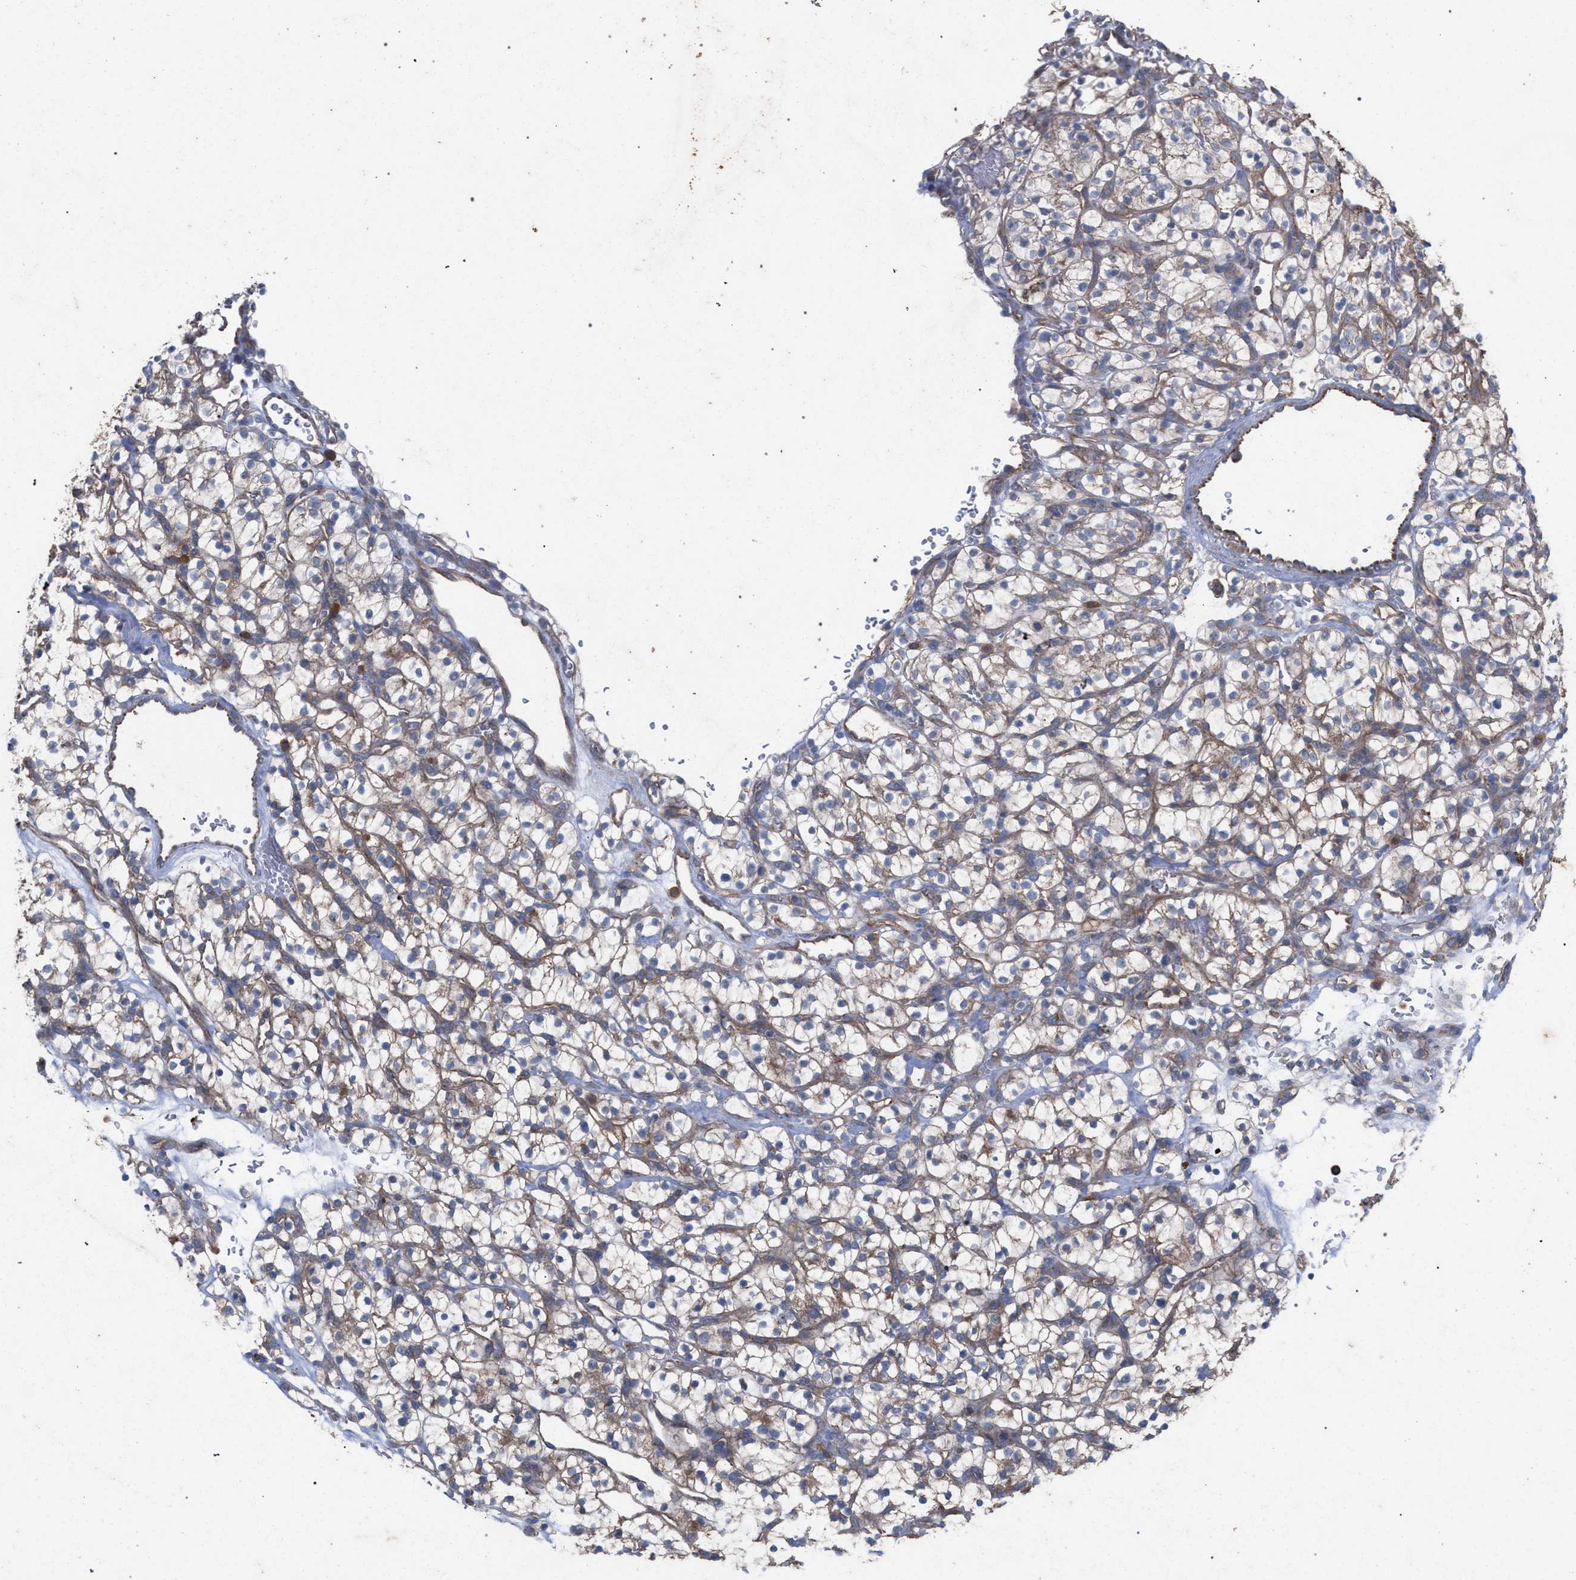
{"staining": {"intensity": "weak", "quantity": ">75%", "location": "cytoplasmic/membranous"}, "tissue": "renal cancer", "cell_type": "Tumor cells", "image_type": "cancer", "snomed": [{"axis": "morphology", "description": "Adenocarcinoma, NOS"}, {"axis": "topography", "description": "Kidney"}], "caption": "High-magnification brightfield microscopy of adenocarcinoma (renal) stained with DAB (brown) and counterstained with hematoxylin (blue). tumor cells exhibit weak cytoplasmic/membranous staining is present in about>75% of cells. The staining was performed using DAB (3,3'-diaminobenzidine), with brown indicating positive protein expression. Nuclei are stained blue with hematoxylin.", "gene": "BCL2L12", "patient": {"sex": "female", "age": 57}}